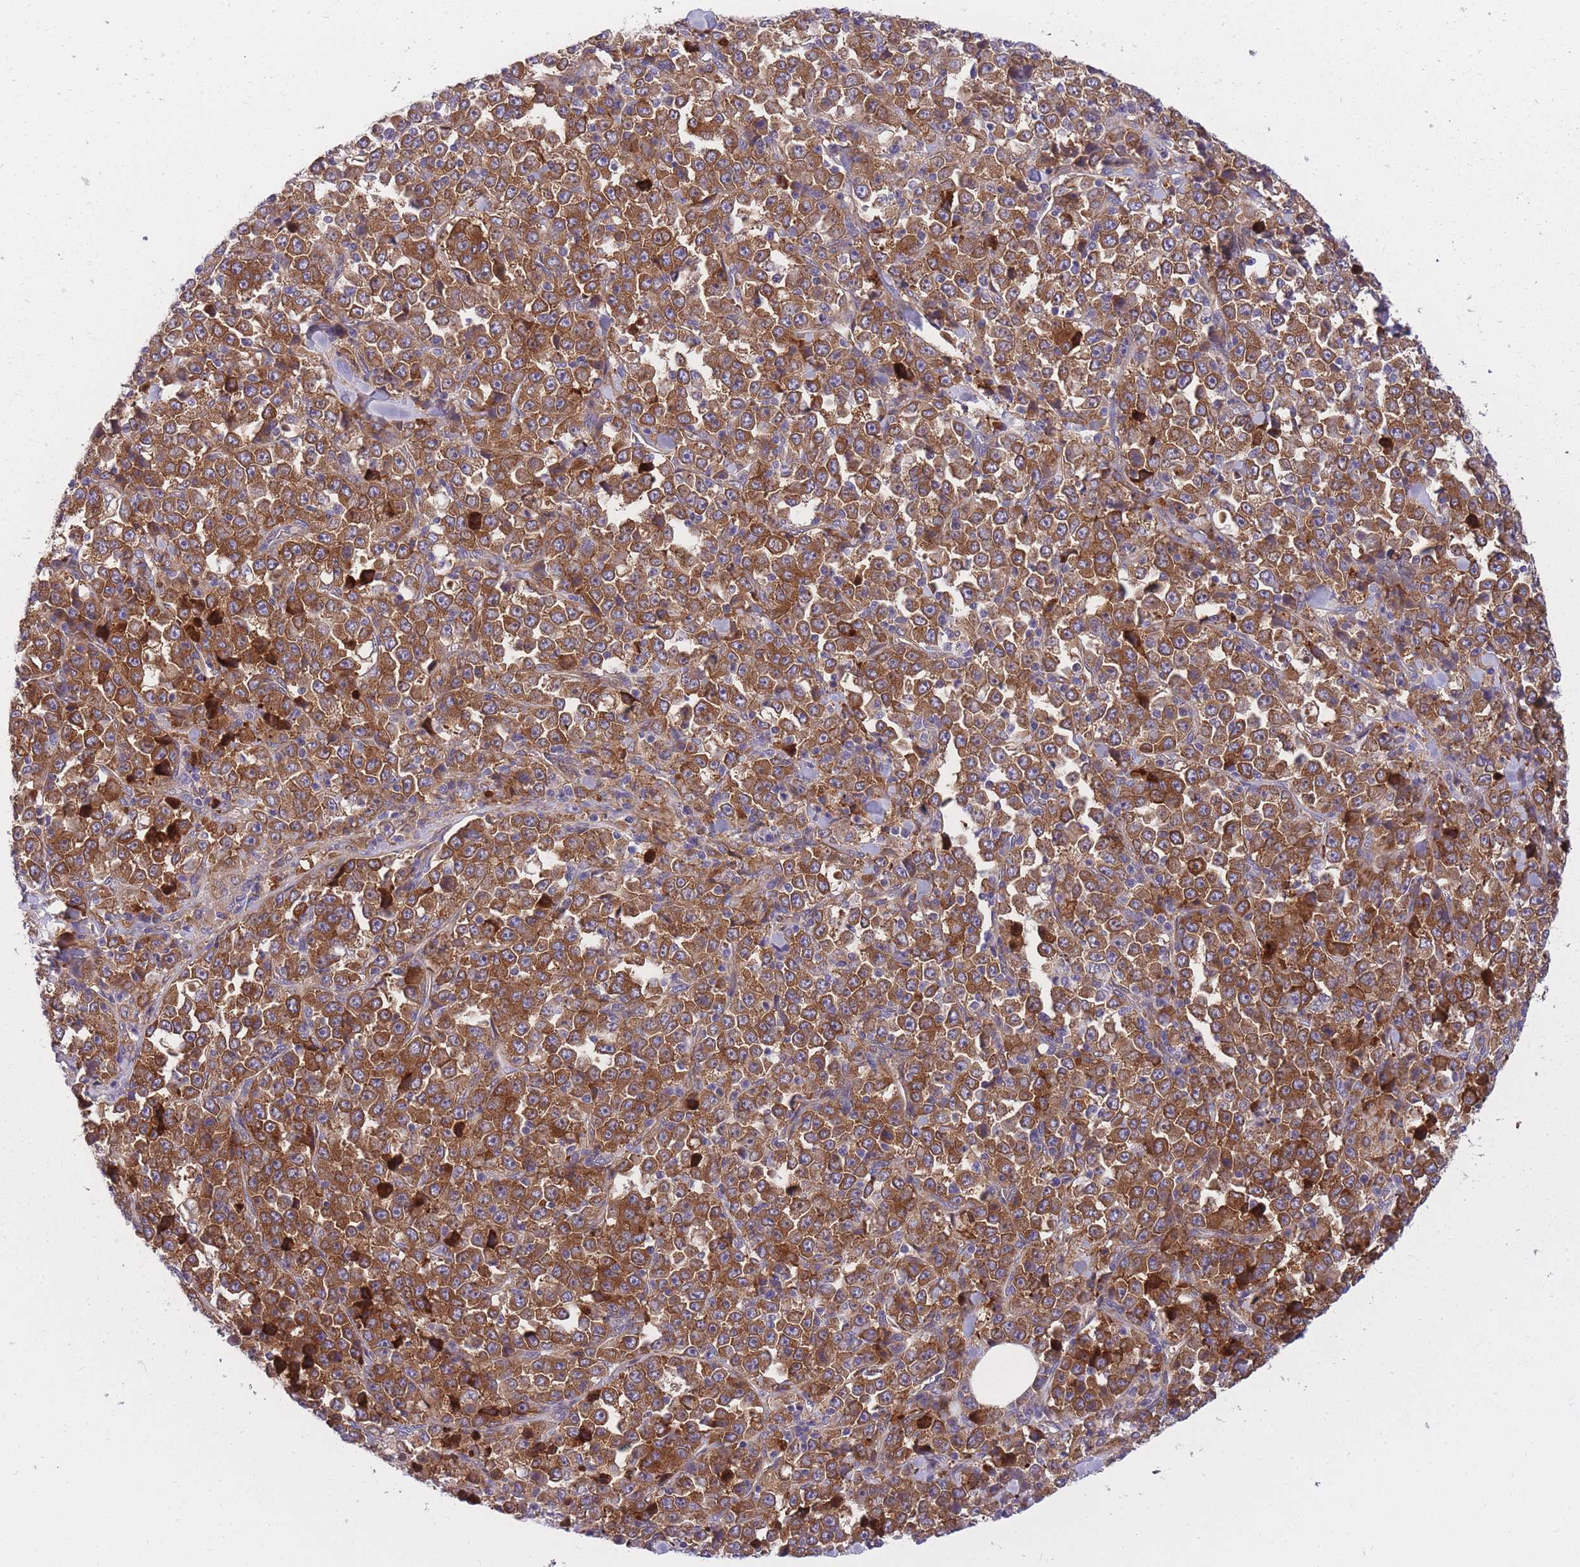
{"staining": {"intensity": "moderate", "quantity": ">75%", "location": "cytoplasmic/membranous"}, "tissue": "stomach cancer", "cell_type": "Tumor cells", "image_type": "cancer", "snomed": [{"axis": "morphology", "description": "Normal tissue, NOS"}, {"axis": "morphology", "description": "Adenocarcinoma, NOS"}, {"axis": "topography", "description": "Stomach, upper"}, {"axis": "topography", "description": "Stomach"}], "caption": "DAB immunohistochemical staining of human stomach adenocarcinoma reveals moderate cytoplasmic/membranous protein expression in approximately >75% of tumor cells. Immunohistochemistry stains the protein of interest in brown and the nuclei are stained blue.", "gene": "CRYGN", "patient": {"sex": "male", "age": 59}}